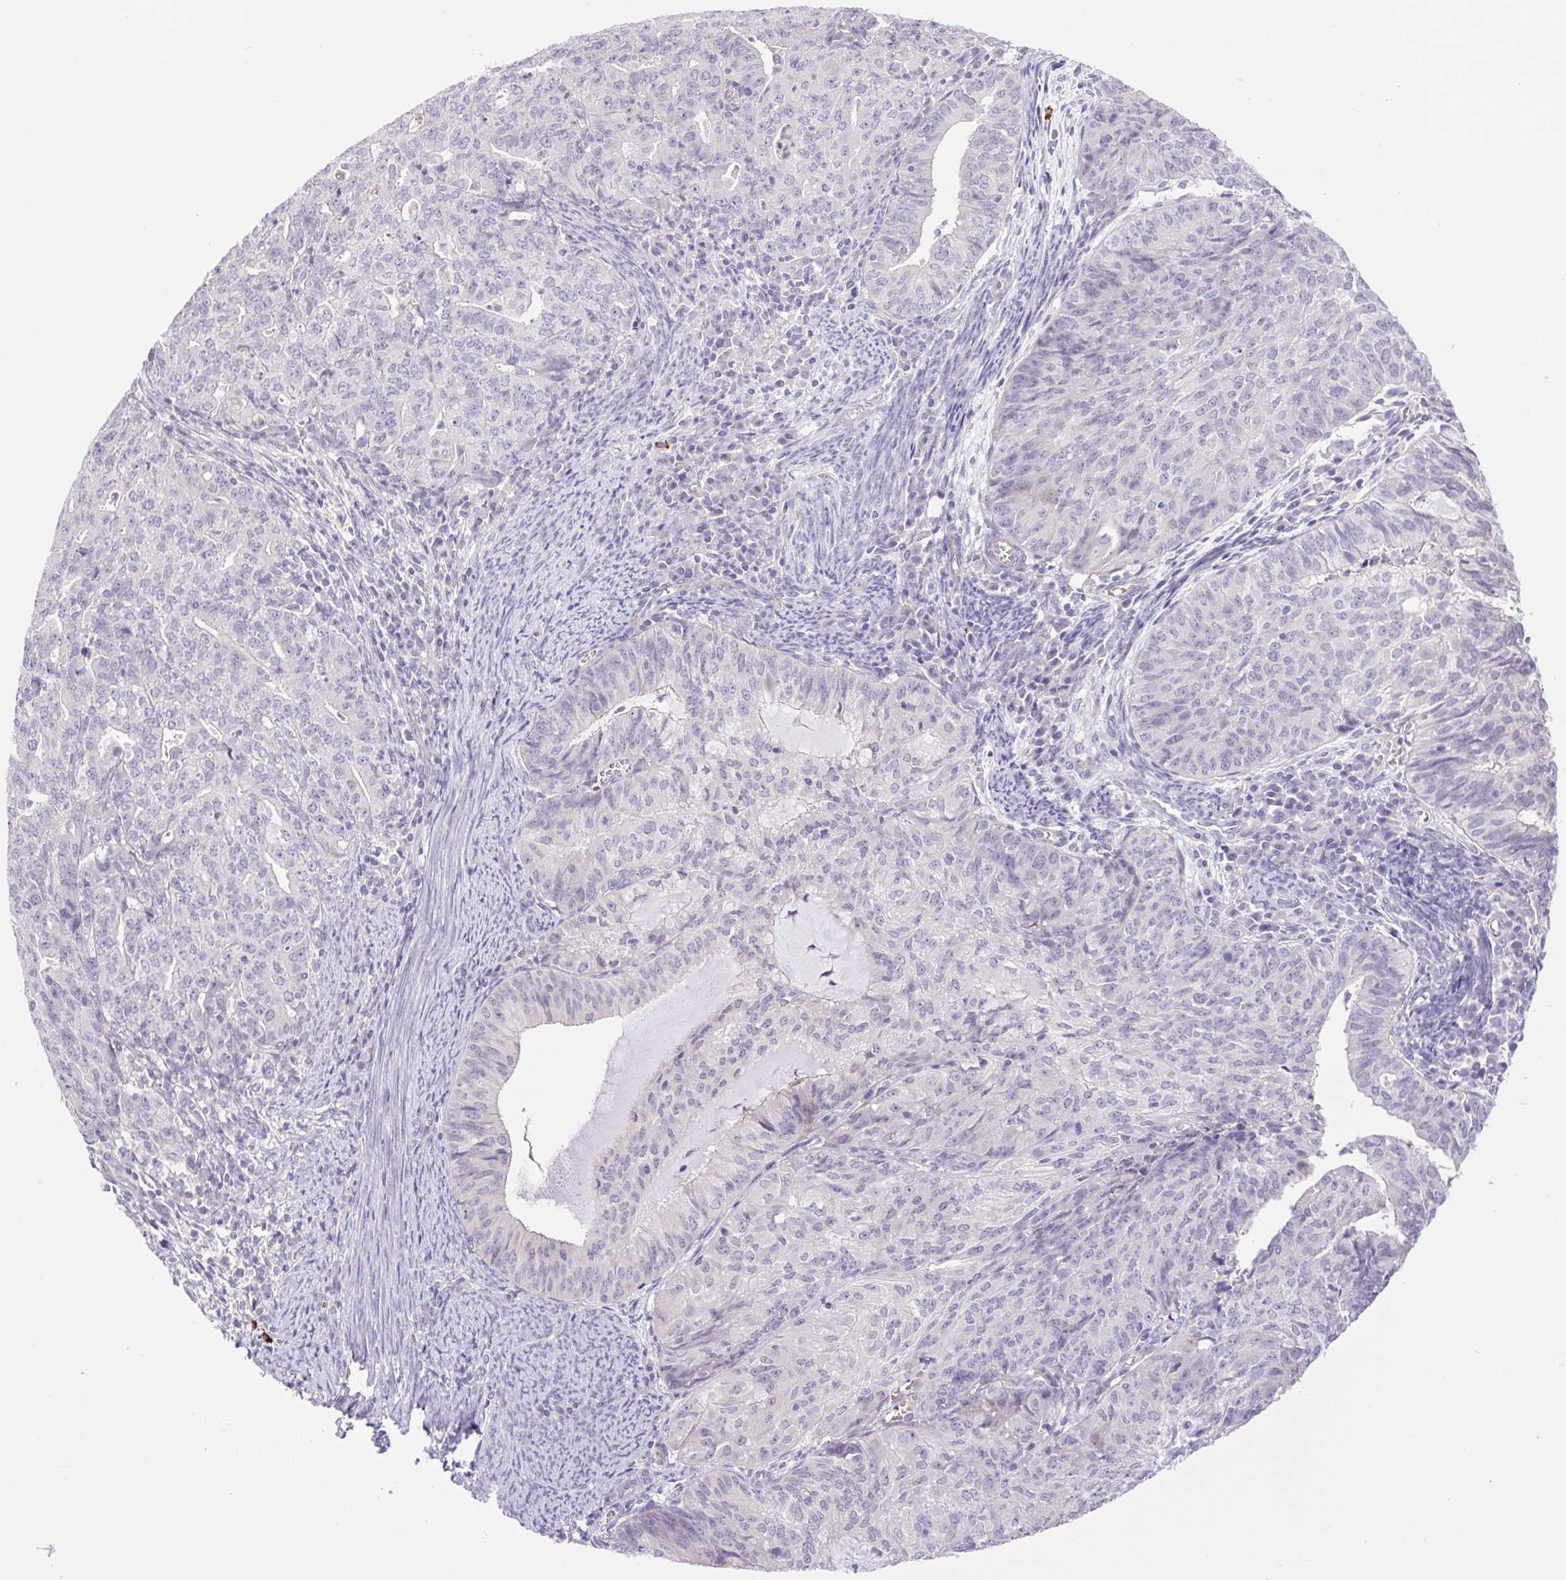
{"staining": {"intensity": "negative", "quantity": "none", "location": "none"}, "tissue": "endometrial cancer", "cell_type": "Tumor cells", "image_type": "cancer", "snomed": [{"axis": "morphology", "description": "Adenocarcinoma, NOS"}, {"axis": "topography", "description": "Endometrium"}], "caption": "High power microscopy histopathology image of an immunohistochemistry (IHC) micrograph of endometrial adenocarcinoma, revealing no significant staining in tumor cells.", "gene": "FAM177B", "patient": {"sex": "female", "age": 82}}